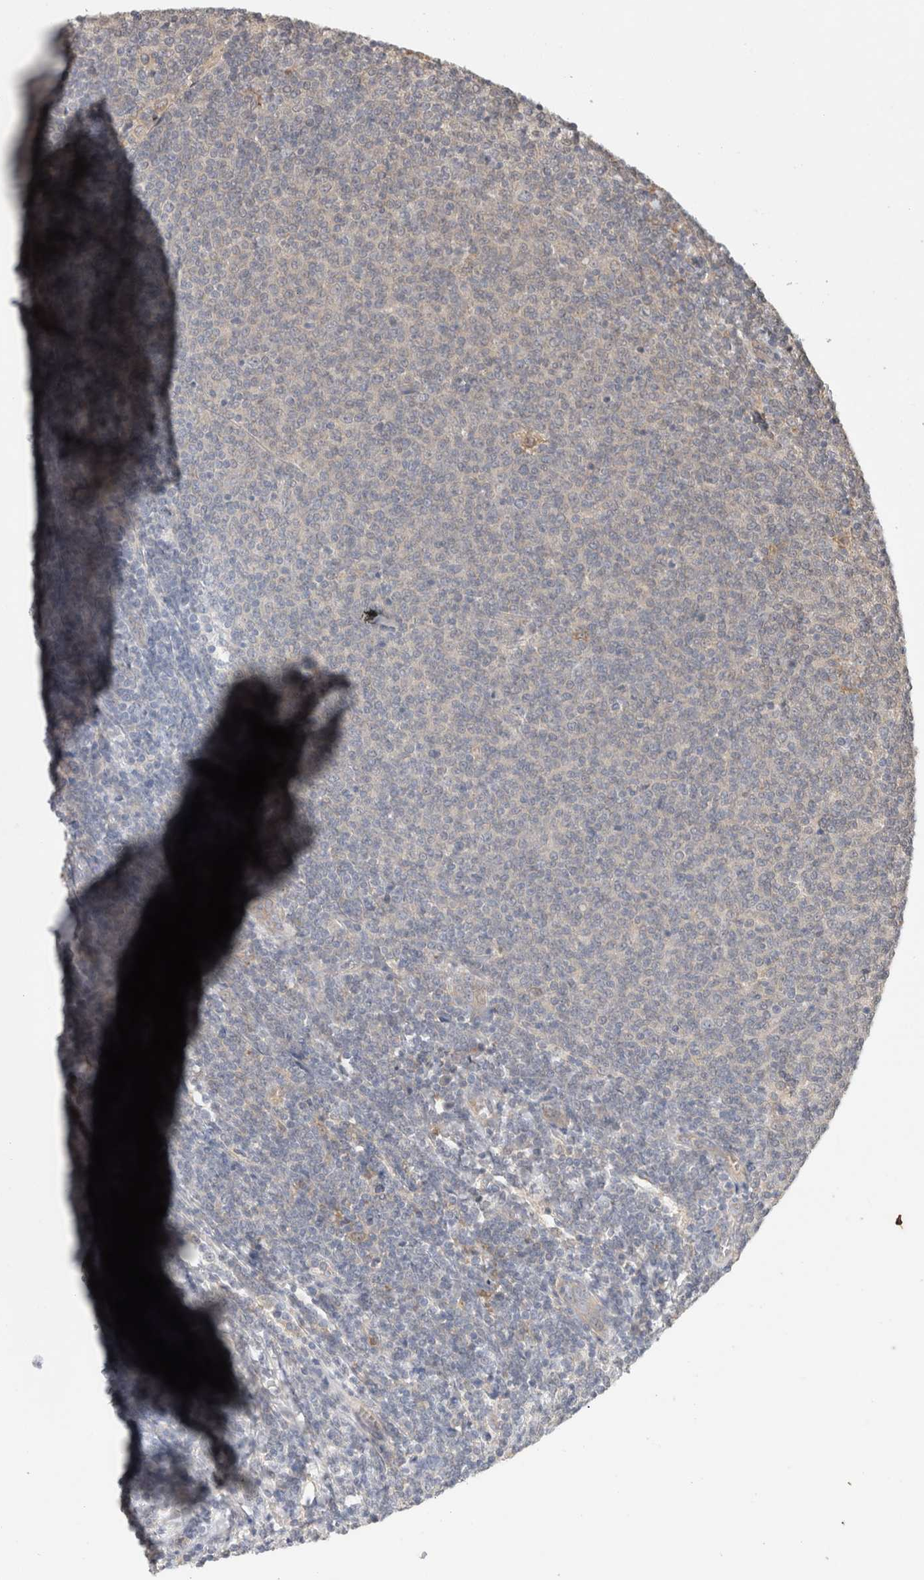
{"staining": {"intensity": "negative", "quantity": "none", "location": "none"}, "tissue": "lymphoma", "cell_type": "Tumor cells", "image_type": "cancer", "snomed": [{"axis": "morphology", "description": "Malignant lymphoma, non-Hodgkin's type, Low grade"}, {"axis": "topography", "description": "Lymph node"}], "caption": "Immunohistochemical staining of lymphoma shows no significant expression in tumor cells.", "gene": "PRMT3", "patient": {"sex": "male", "age": 66}}